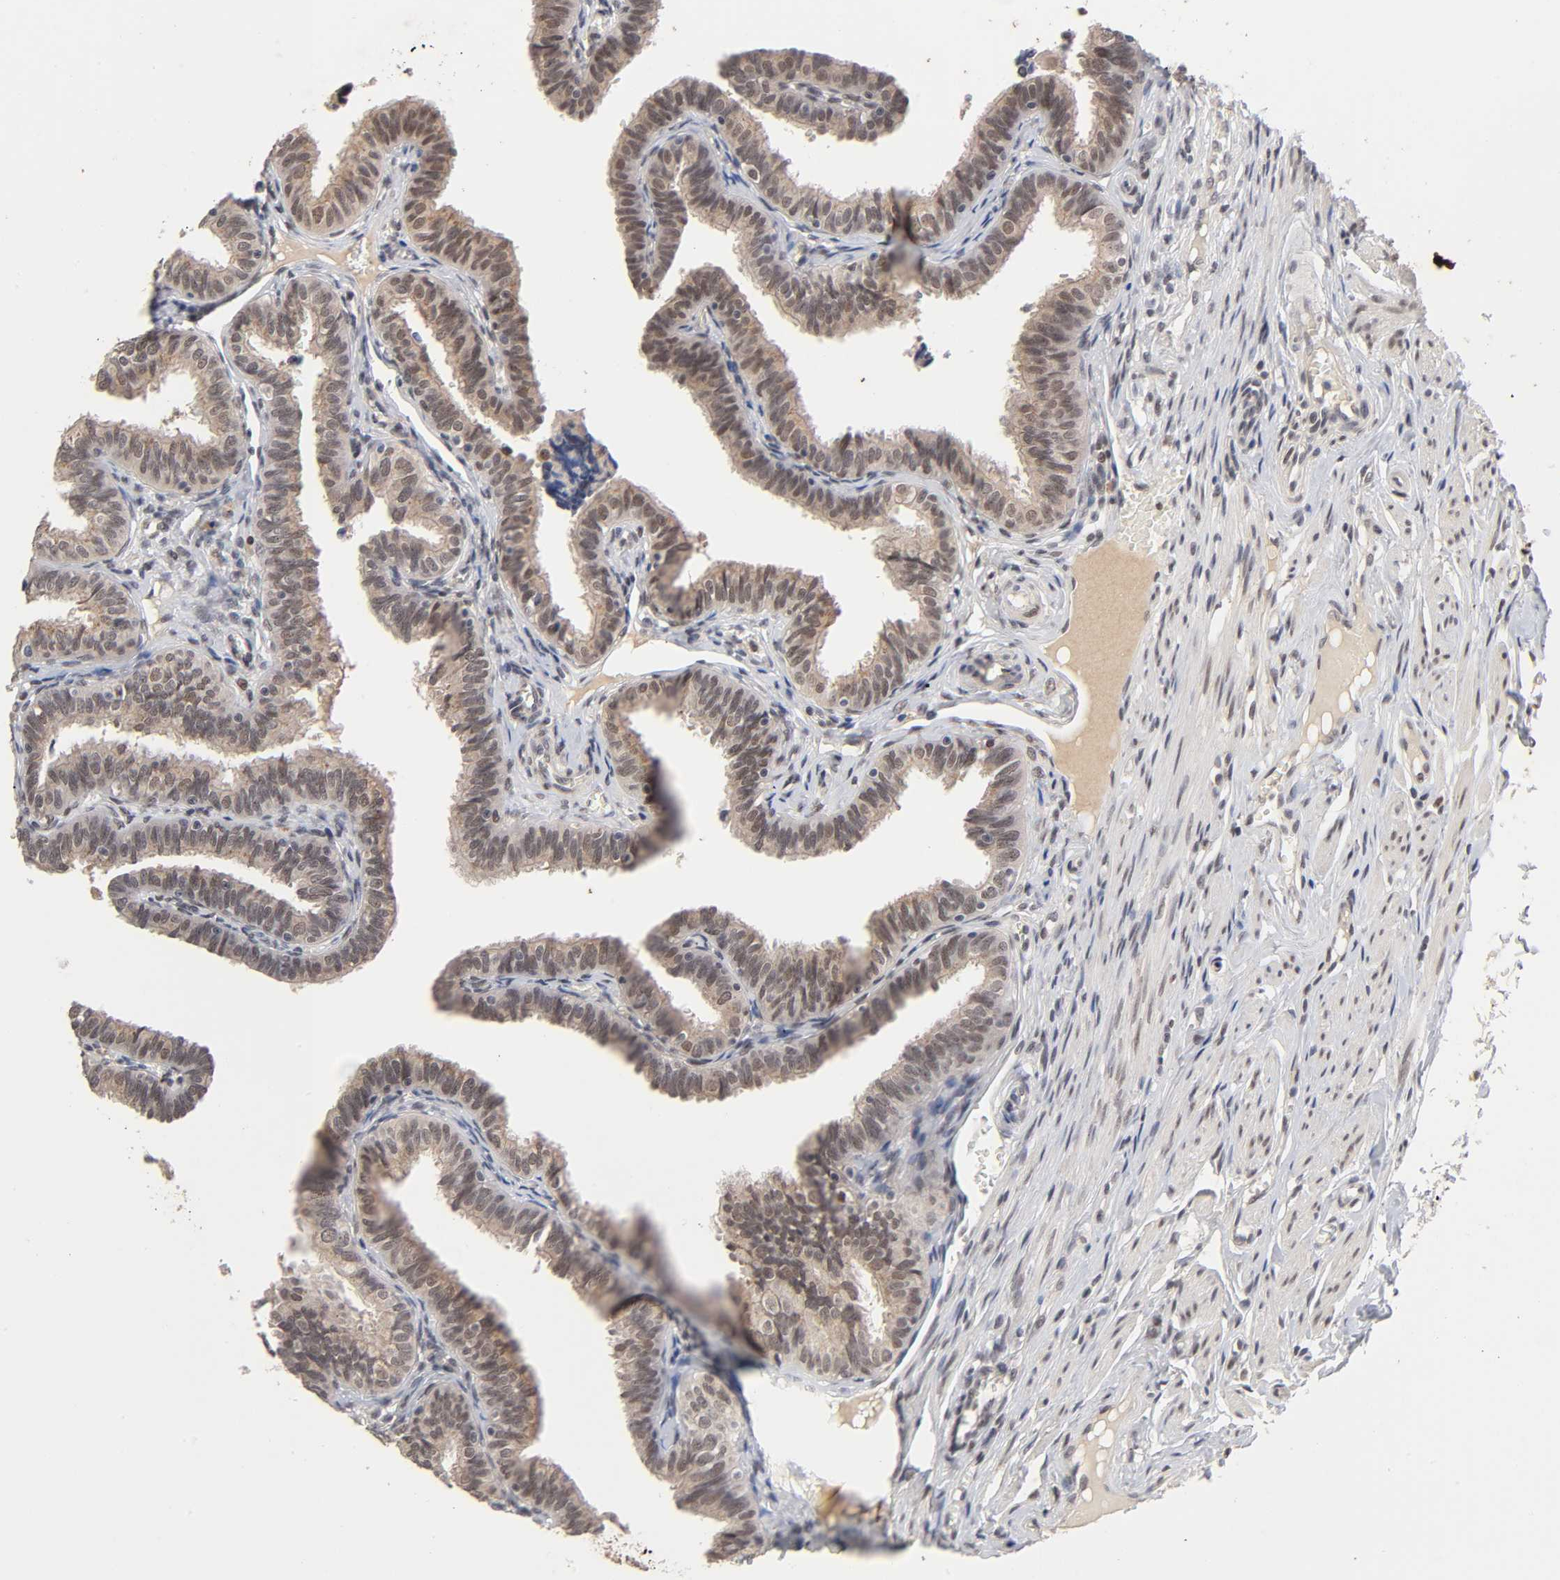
{"staining": {"intensity": "strong", "quantity": ">75%", "location": "cytoplasmic/membranous,nuclear"}, "tissue": "fallopian tube", "cell_type": "Glandular cells", "image_type": "normal", "snomed": [{"axis": "morphology", "description": "Normal tissue, NOS"}, {"axis": "topography", "description": "Fallopian tube"}], "caption": "Protein expression analysis of benign human fallopian tube reveals strong cytoplasmic/membranous,nuclear expression in approximately >75% of glandular cells. Immunohistochemistry (ihc) stains the protein of interest in brown and the nuclei are stained blue.", "gene": "EP300", "patient": {"sex": "female", "age": 46}}